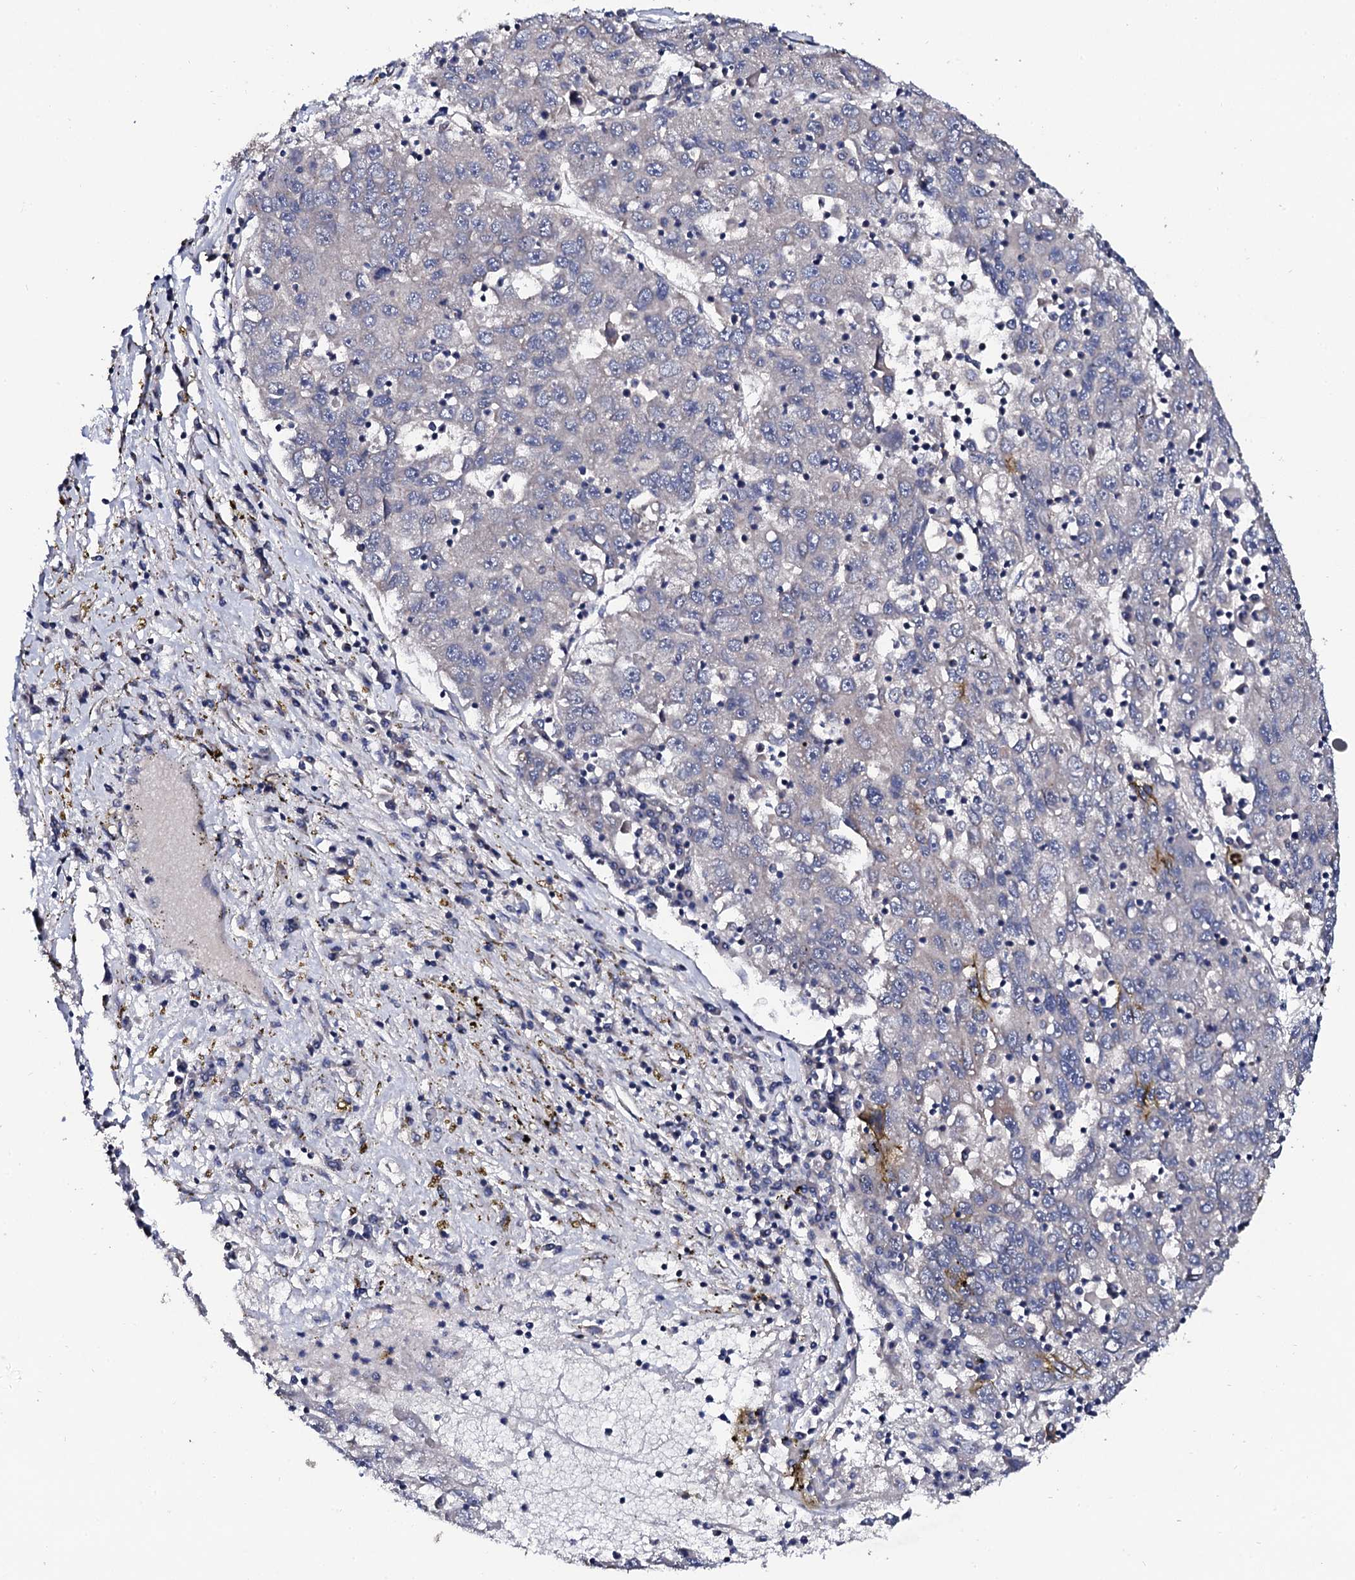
{"staining": {"intensity": "negative", "quantity": "none", "location": "none"}, "tissue": "liver cancer", "cell_type": "Tumor cells", "image_type": "cancer", "snomed": [{"axis": "morphology", "description": "Carcinoma, Hepatocellular, NOS"}, {"axis": "topography", "description": "Liver"}], "caption": "Human hepatocellular carcinoma (liver) stained for a protein using immunohistochemistry shows no expression in tumor cells.", "gene": "IP6K1", "patient": {"sex": "male", "age": 49}}